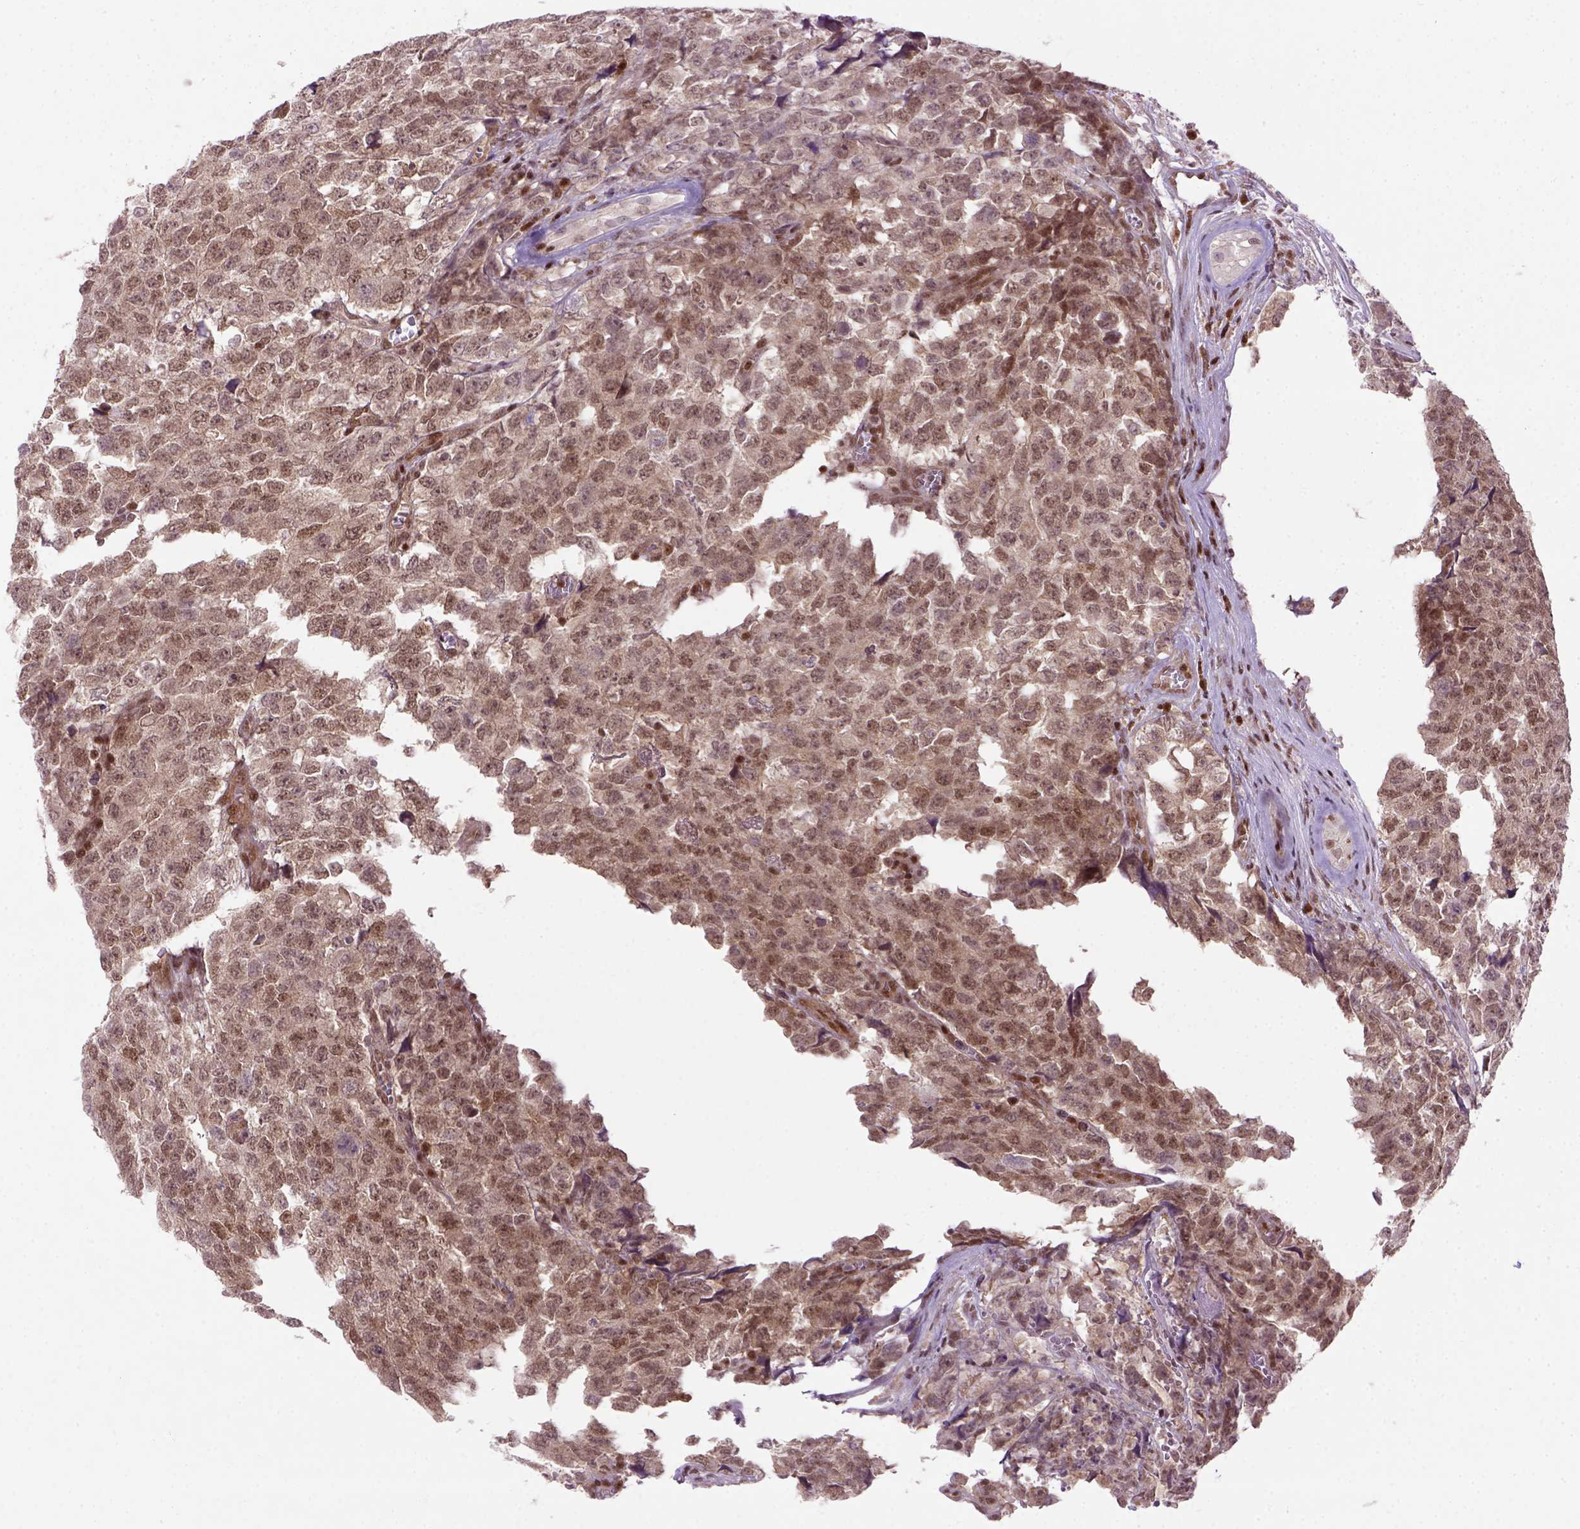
{"staining": {"intensity": "moderate", "quantity": ">75%", "location": "nuclear"}, "tissue": "testis cancer", "cell_type": "Tumor cells", "image_type": "cancer", "snomed": [{"axis": "morphology", "description": "Carcinoma, Embryonal, NOS"}, {"axis": "topography", "description": "Testis"}], "caption": "Human testis cancer stained with a brown dye reveals moderate nuclear positive positivity in about >75% of tumor cells.", "gene": "MGMT", "patient": {"sex": "male", "age": 23}}